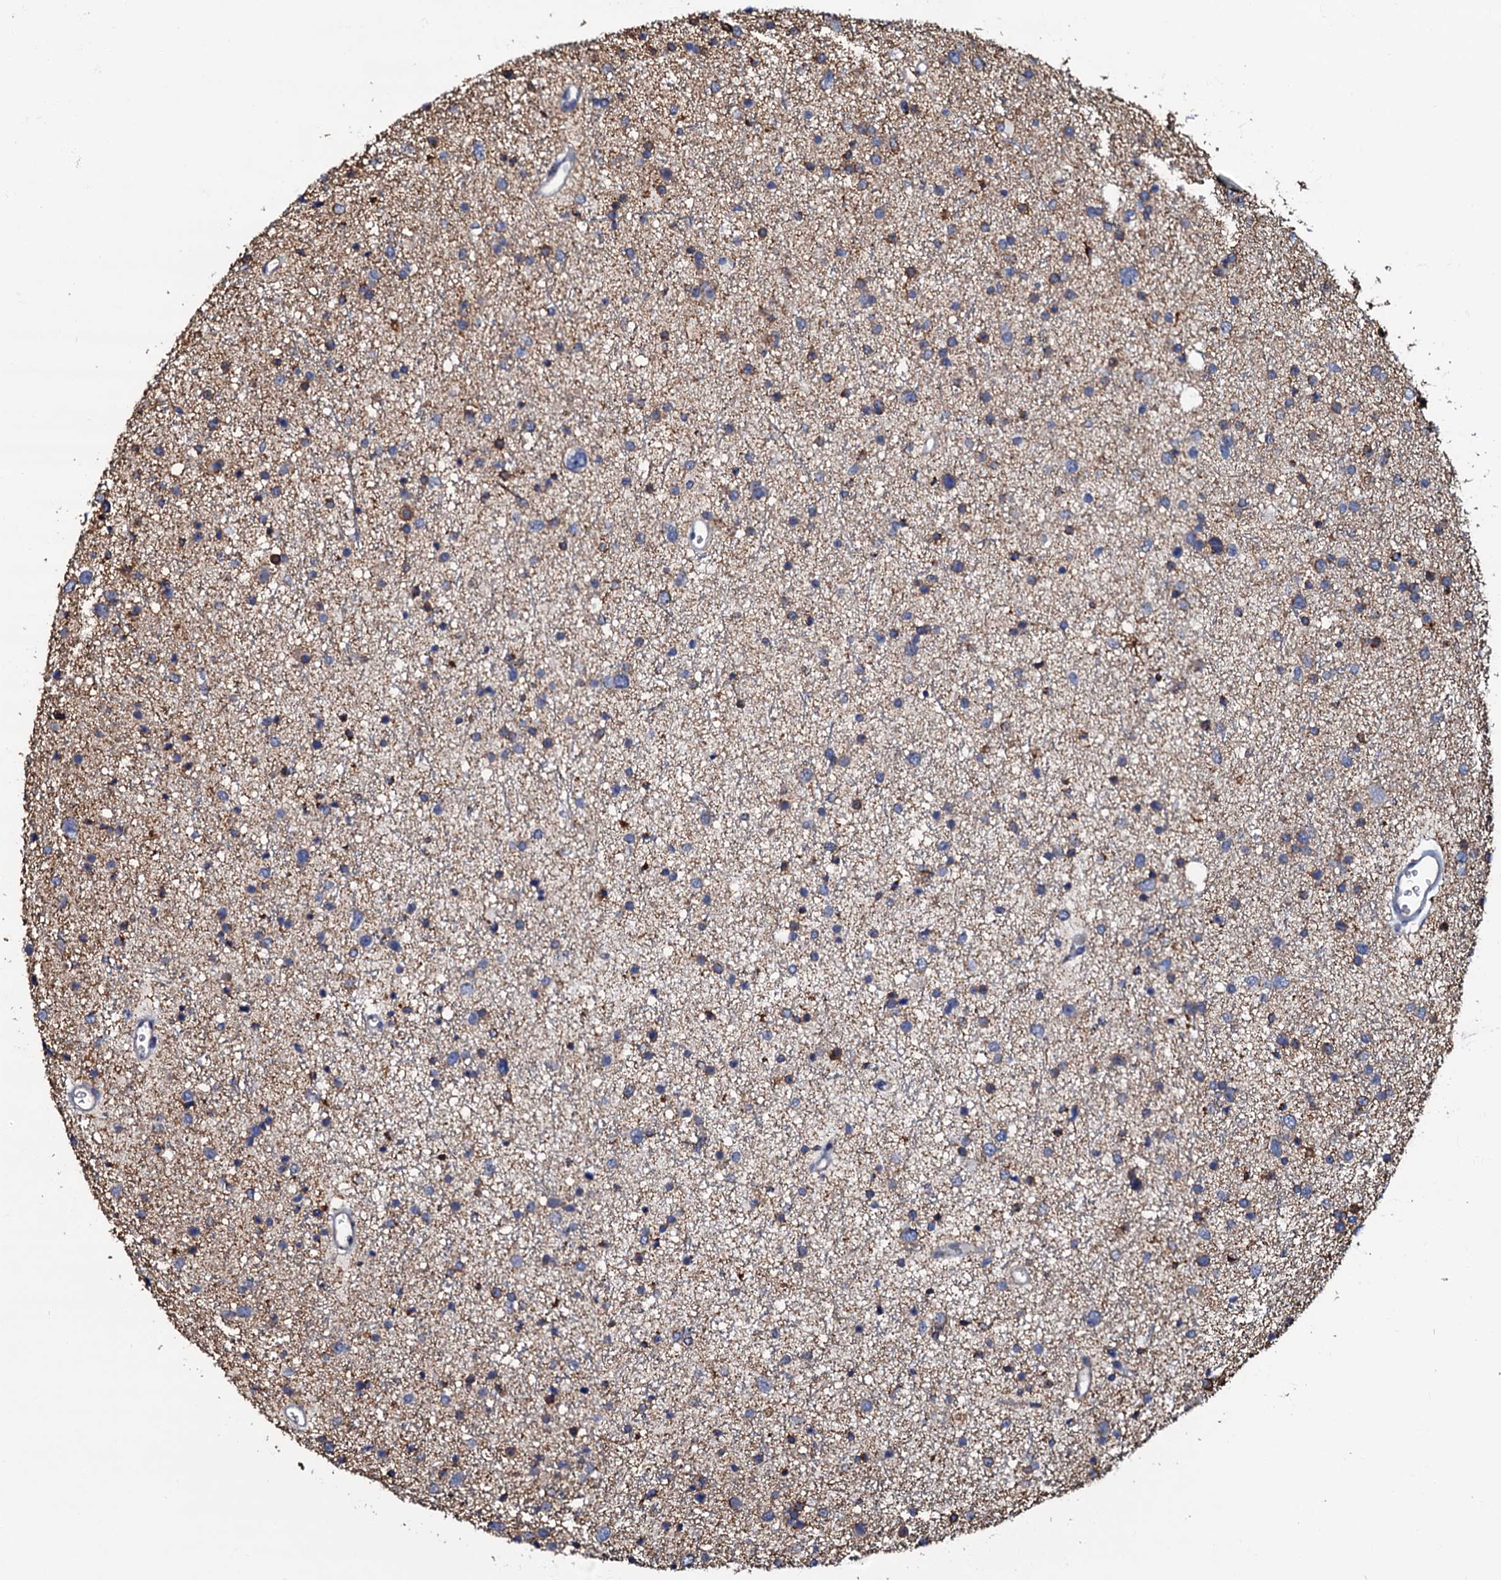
{"staining": {"intensity": "moderate", "quantity": "<25%", "location": "cytoplasmic/membranous"}, "tissue": "glioma", "cell_type": "Tumor cells", "image_type": "cancer", "snomed": [{"axis": "morphology", "description": "Glioma, malignant, Low grade"}, {"axis": "topography", "description": "Brain"}], "caption": "A high-resolution image shows IHC staining of glioma, which displays moderate cytoplasmic/membranous positivity in approximately <25% of tumor cells.", "gene": "CPNE2", "patient": {"sex": "female", "age": 37}}